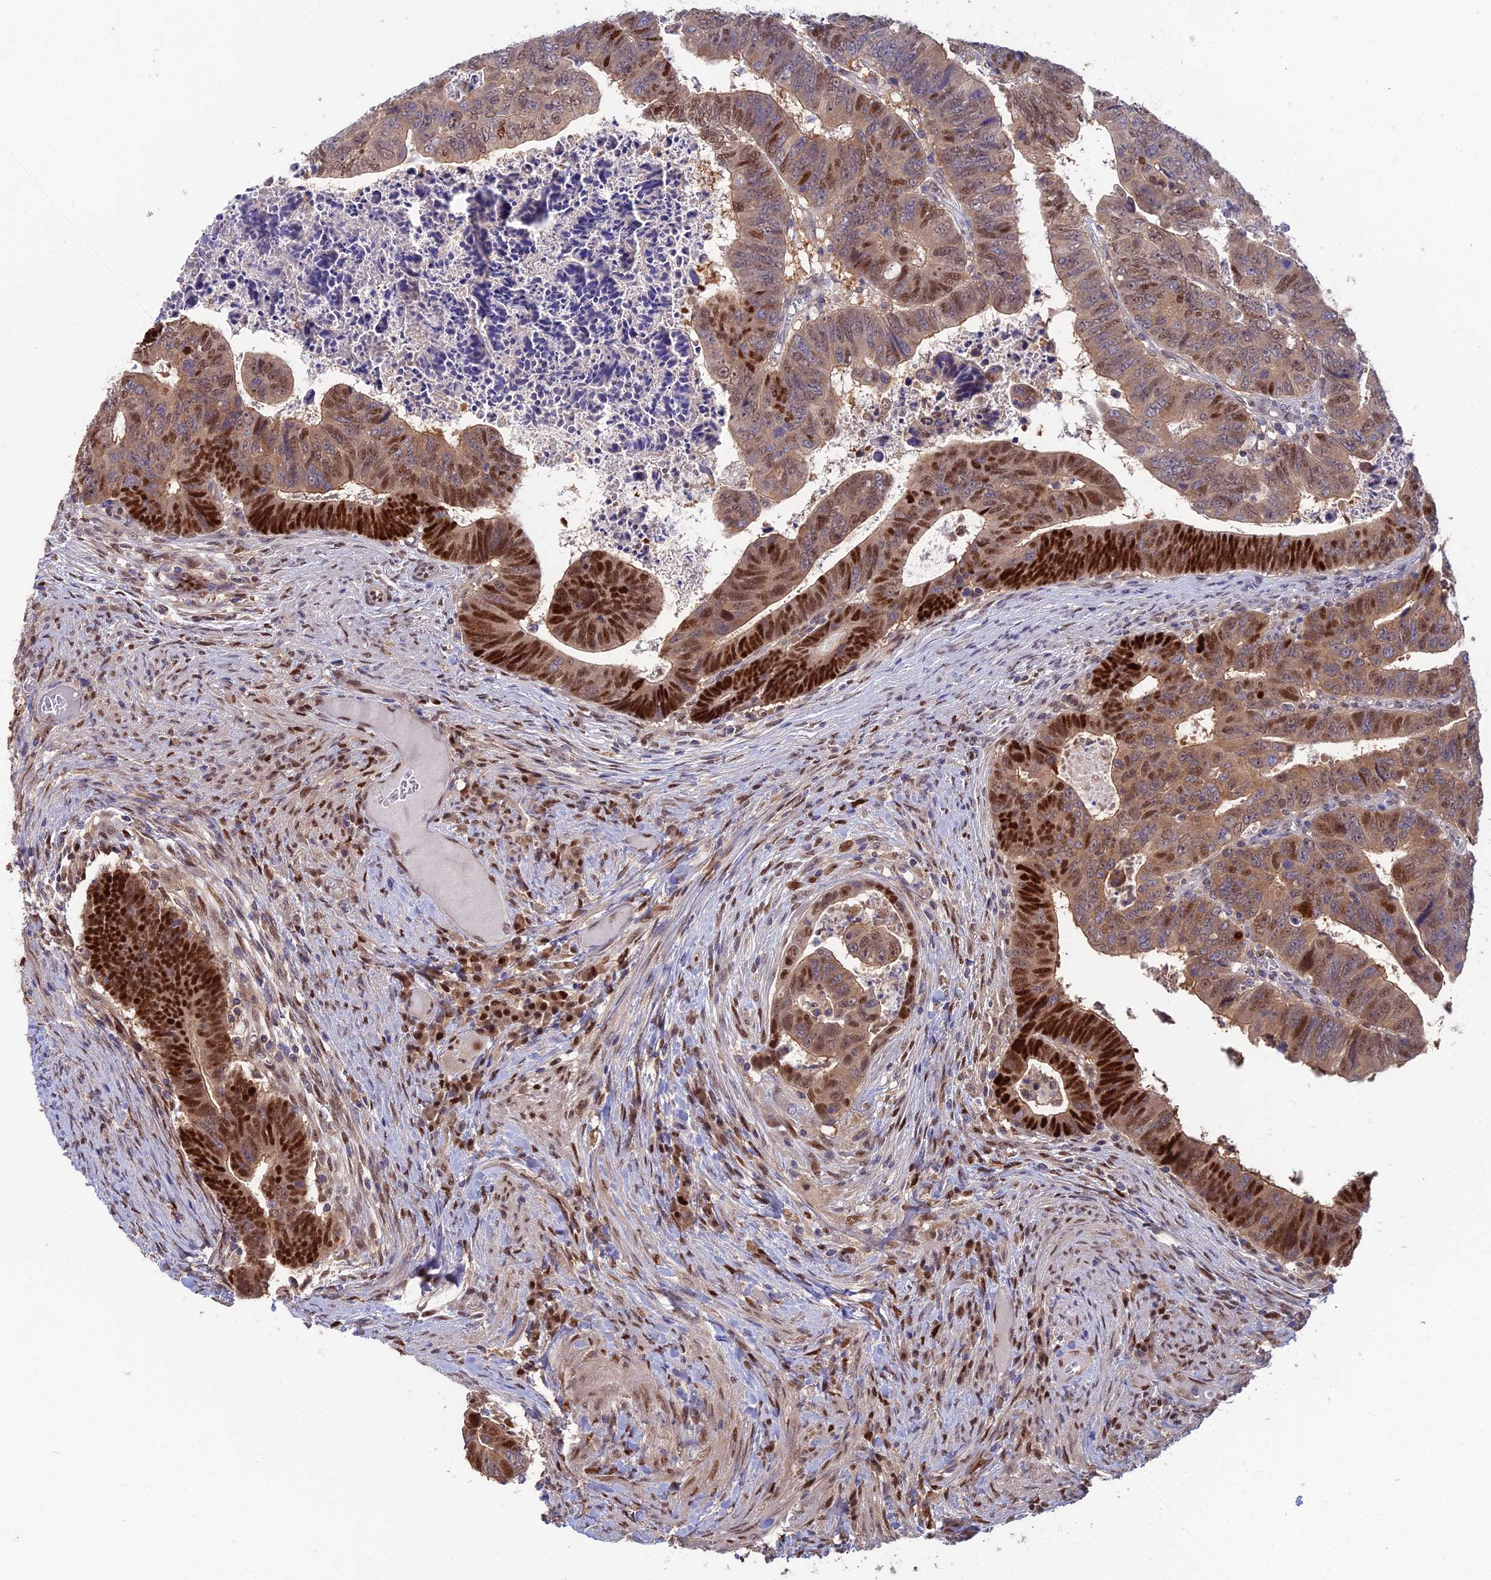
{"staining": {"intensity": "strong", "quantity": "25%-75%", "location": "cytoplasmic/membranous,nuclear"}, "tissue": "colorectal cancer", "cell_type": "Tumor cells", "image_type": "cancer", "snomed": [{"axis": "morphology", "description": "Normal tissue, NOS"}, {"axis": "morphology", "description": "Adenocarcinoma, NOS"}, {"axis": "topography", "description": "Rectum"}], "caption": "Tumor cells exhibit high levels of strong cytoplasmic/membranous and nuclear expression in about 25%-75% of cells in colorectal adenocarcinoma. The protein is shown in brown color, while the nuclei are stained blue.", "gene": "DNPEP", "patient": {"sex": "female", "age": 65}}